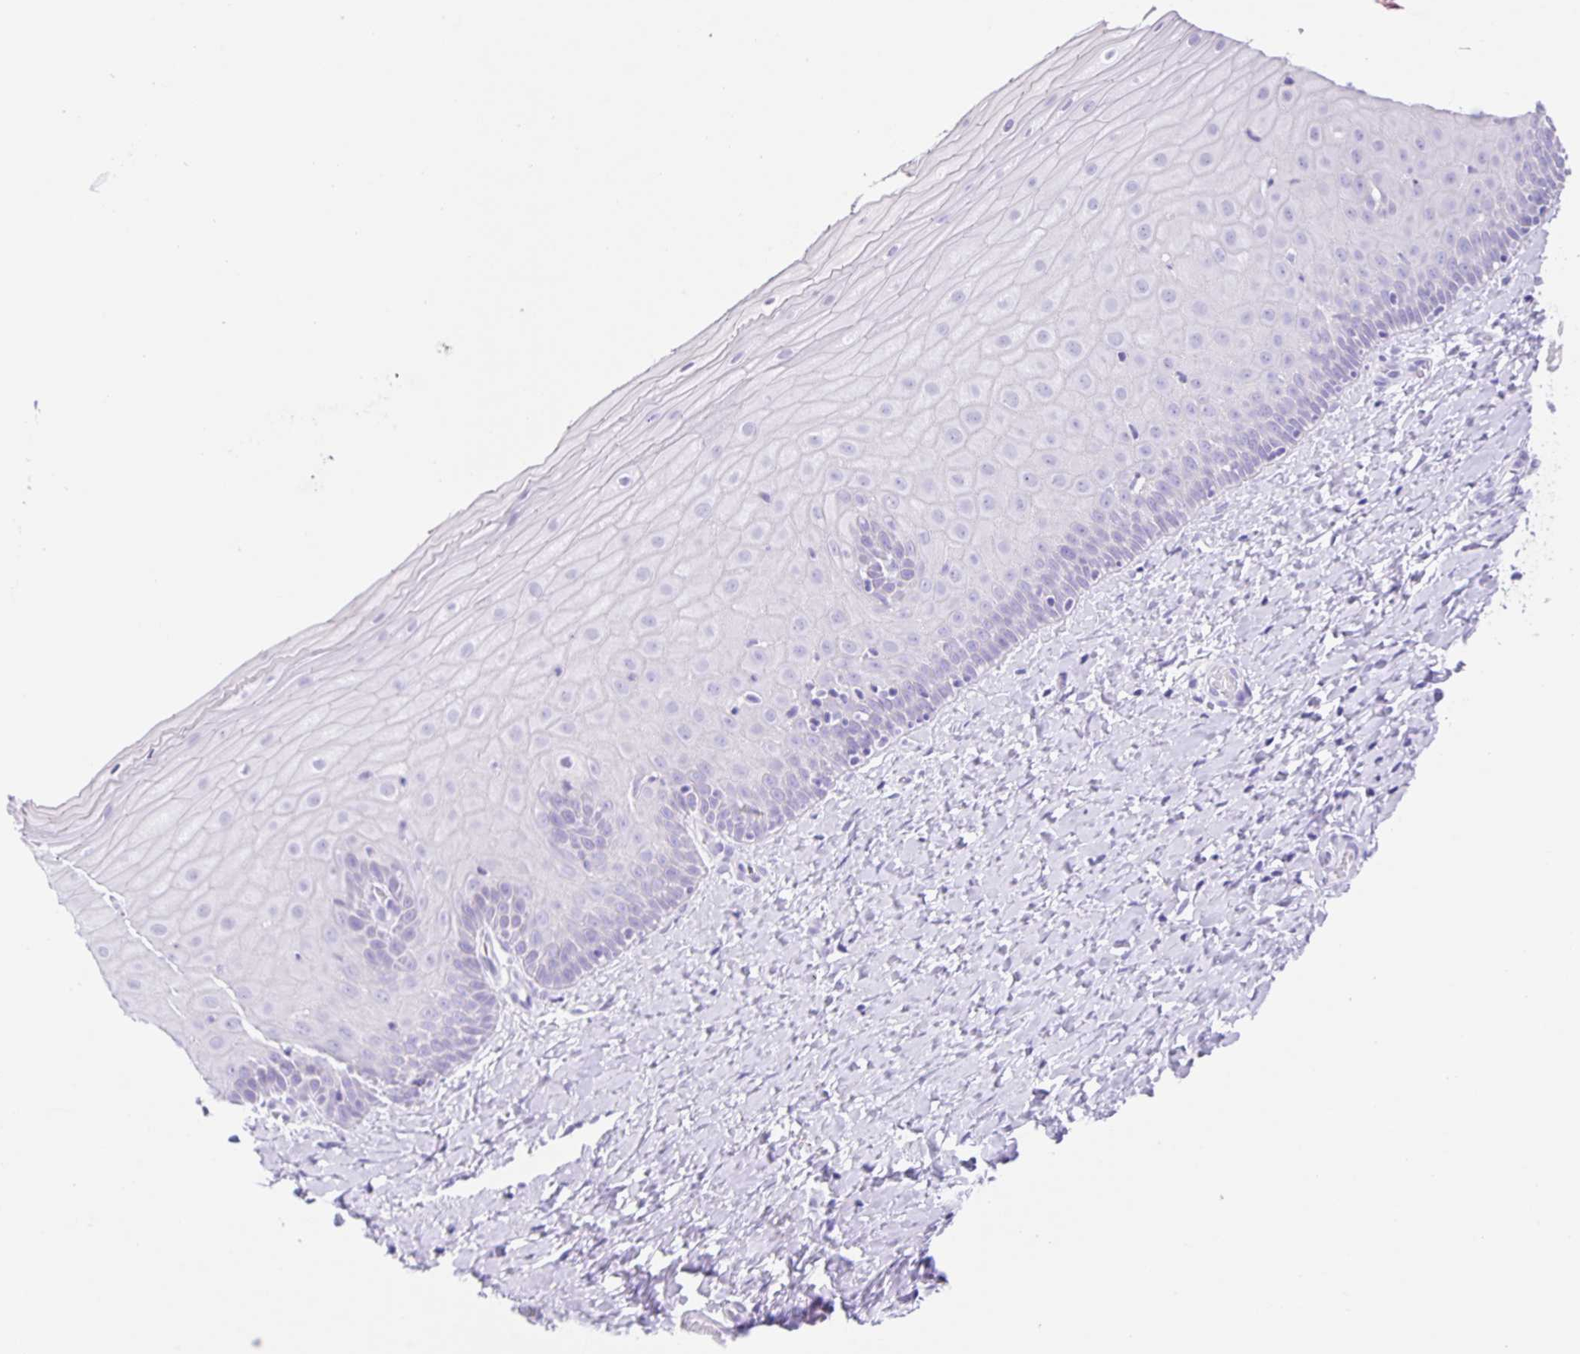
{"staining": {"intensity": "negative", "quantity": "none", "location": "none"}, "tissue": "cervix", "cell_type": "Glandular cells", "image_type": "normal", "snomed": [{"axis": "morphology", "description": "Normal tissue, NOS"}, {"axis": "topography", "description": "Cervix"}], "caption": "Cervix stained for a protein using immunohistochemistry displays no expression glandular cells.", "gene": "GUCA2A", "patient": {"sex": "female", "age": 37}}